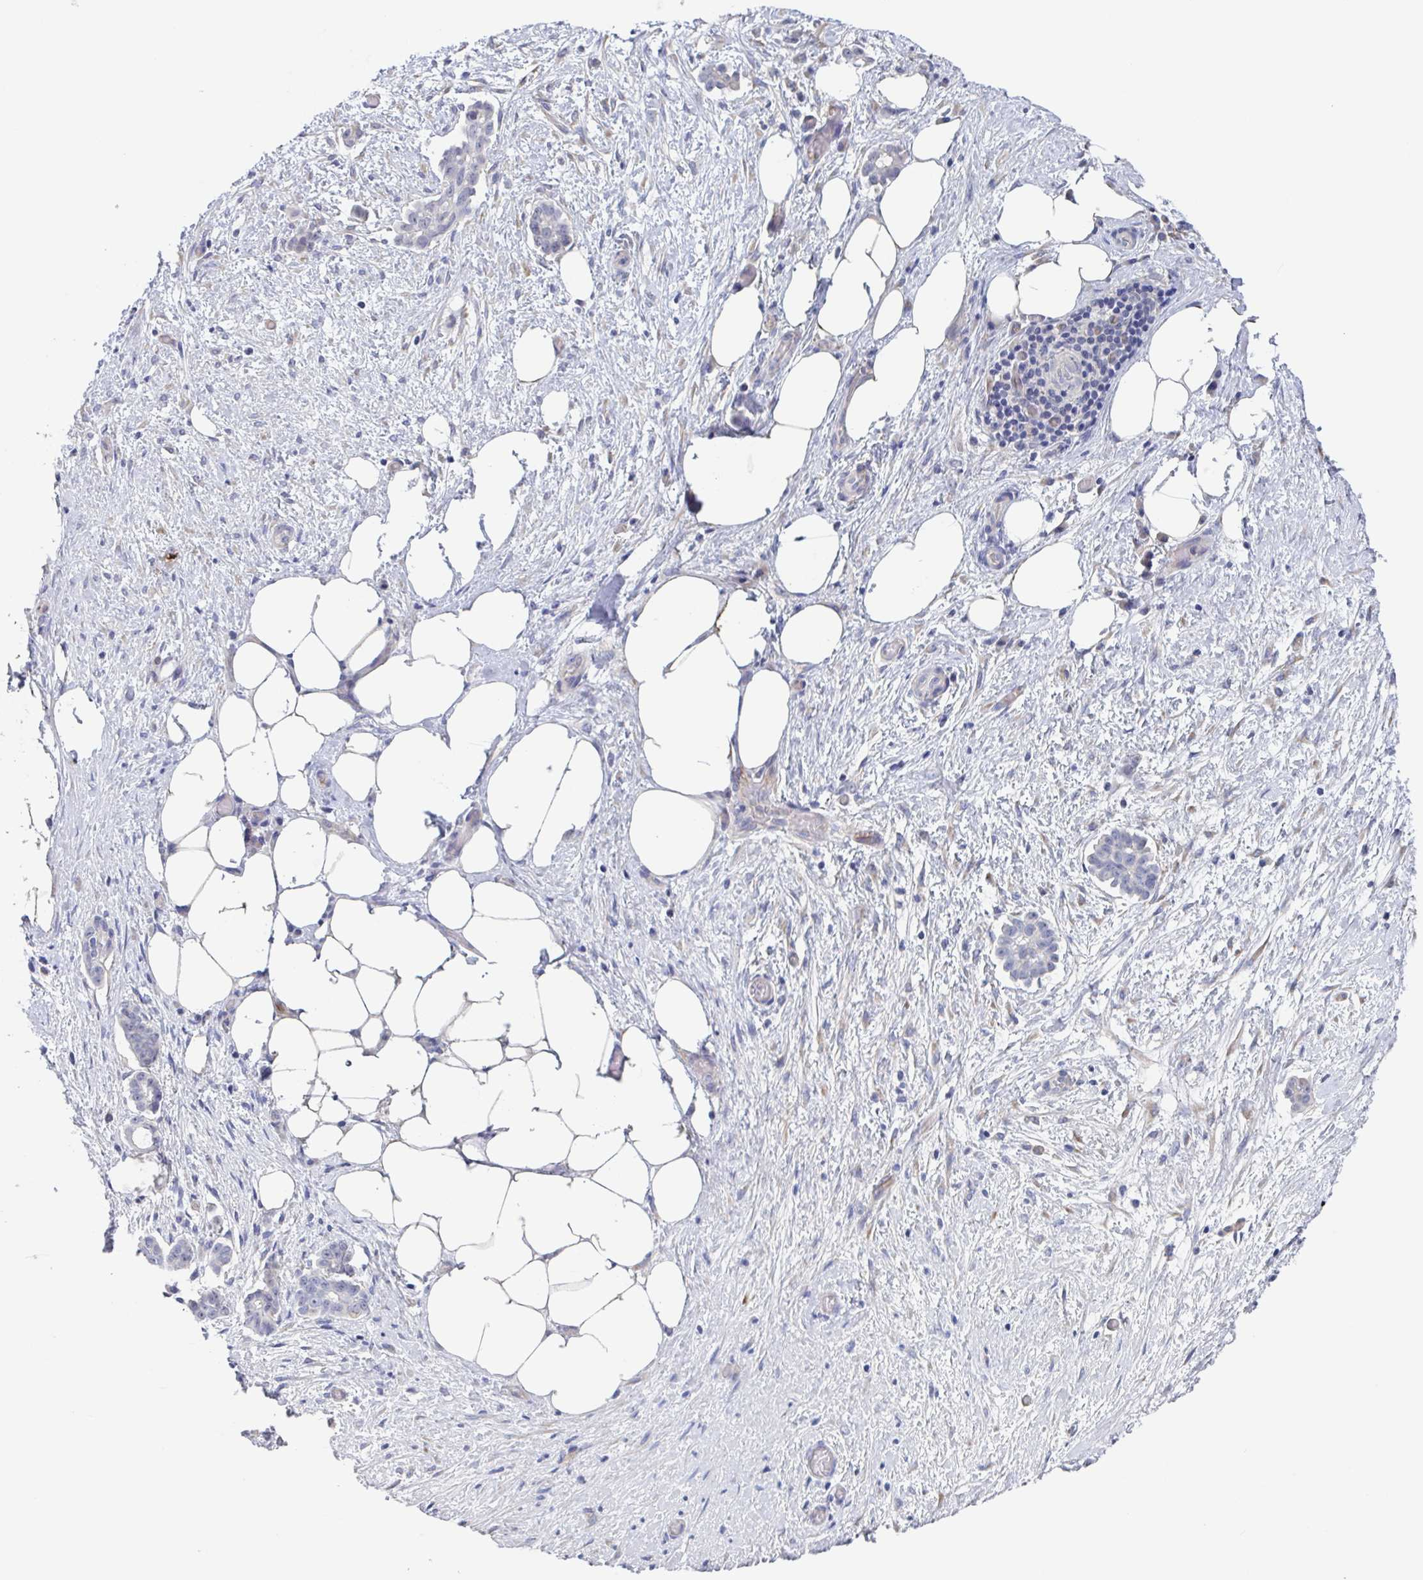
{"staining": {"intensity": "negative", "quantity": "none", "location": "none"}, "tissue": "ovarian cancer", "cell_type": "Tumor cells", "image_type": "cancer", "snomed": [{"axis": "morphology", "description": "Cystadenocarcinoma, serous, NOS"}, {"axis": "topography", "description": "Ovary"}], "caption": "This photomicrograph is of serous cystadenocarcinoma (ovarian) stained with IHC to label a protein in brown with the nuclei are counter-stained blue. There is no expression in tumor cells.", "gene": "ST14", "patient": {"sex": "female", "age": 50}}